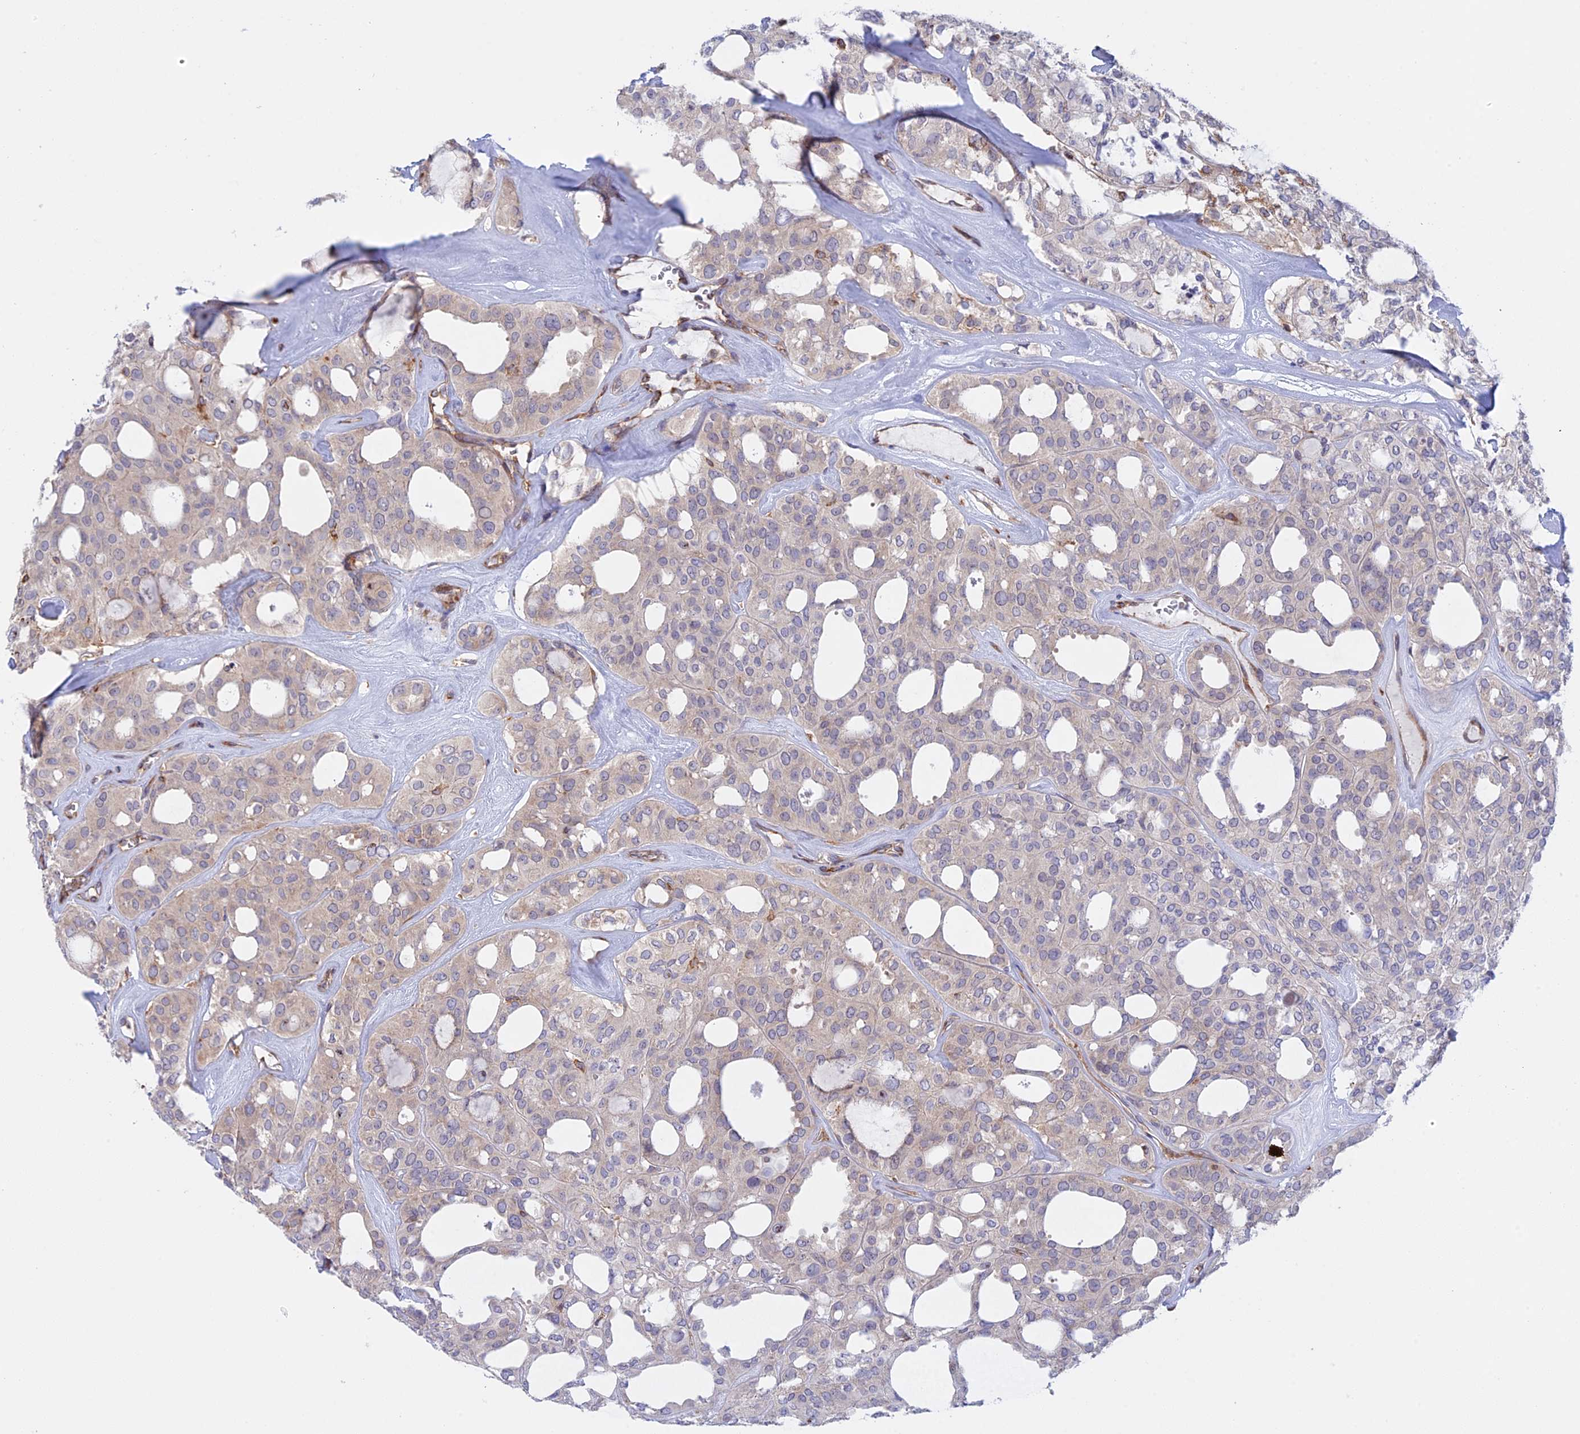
{"staining": {"intensity": "weak", "quantity": "<25%", "location": "cytoplasmic/membranous"}, "tissue": "thyroid cancer", "cell_type": "Tumor cells", "image_type": "cancer", "snomed": [{"axis": "morphology", "description": "Follicular adenoma carcinoma, NOS"}, {"axis": "topography", "description": "Thyroid gland"}], "caption": "A photomicrograph of human thyroid cancer (follicular adenoma carcinoma) is negative for staining in tumor cells. (DAB immunohistochemistry with hematoxylin counter stain).", "gene": "GMIP", "patient": {"sex": "male", "age": 75}}